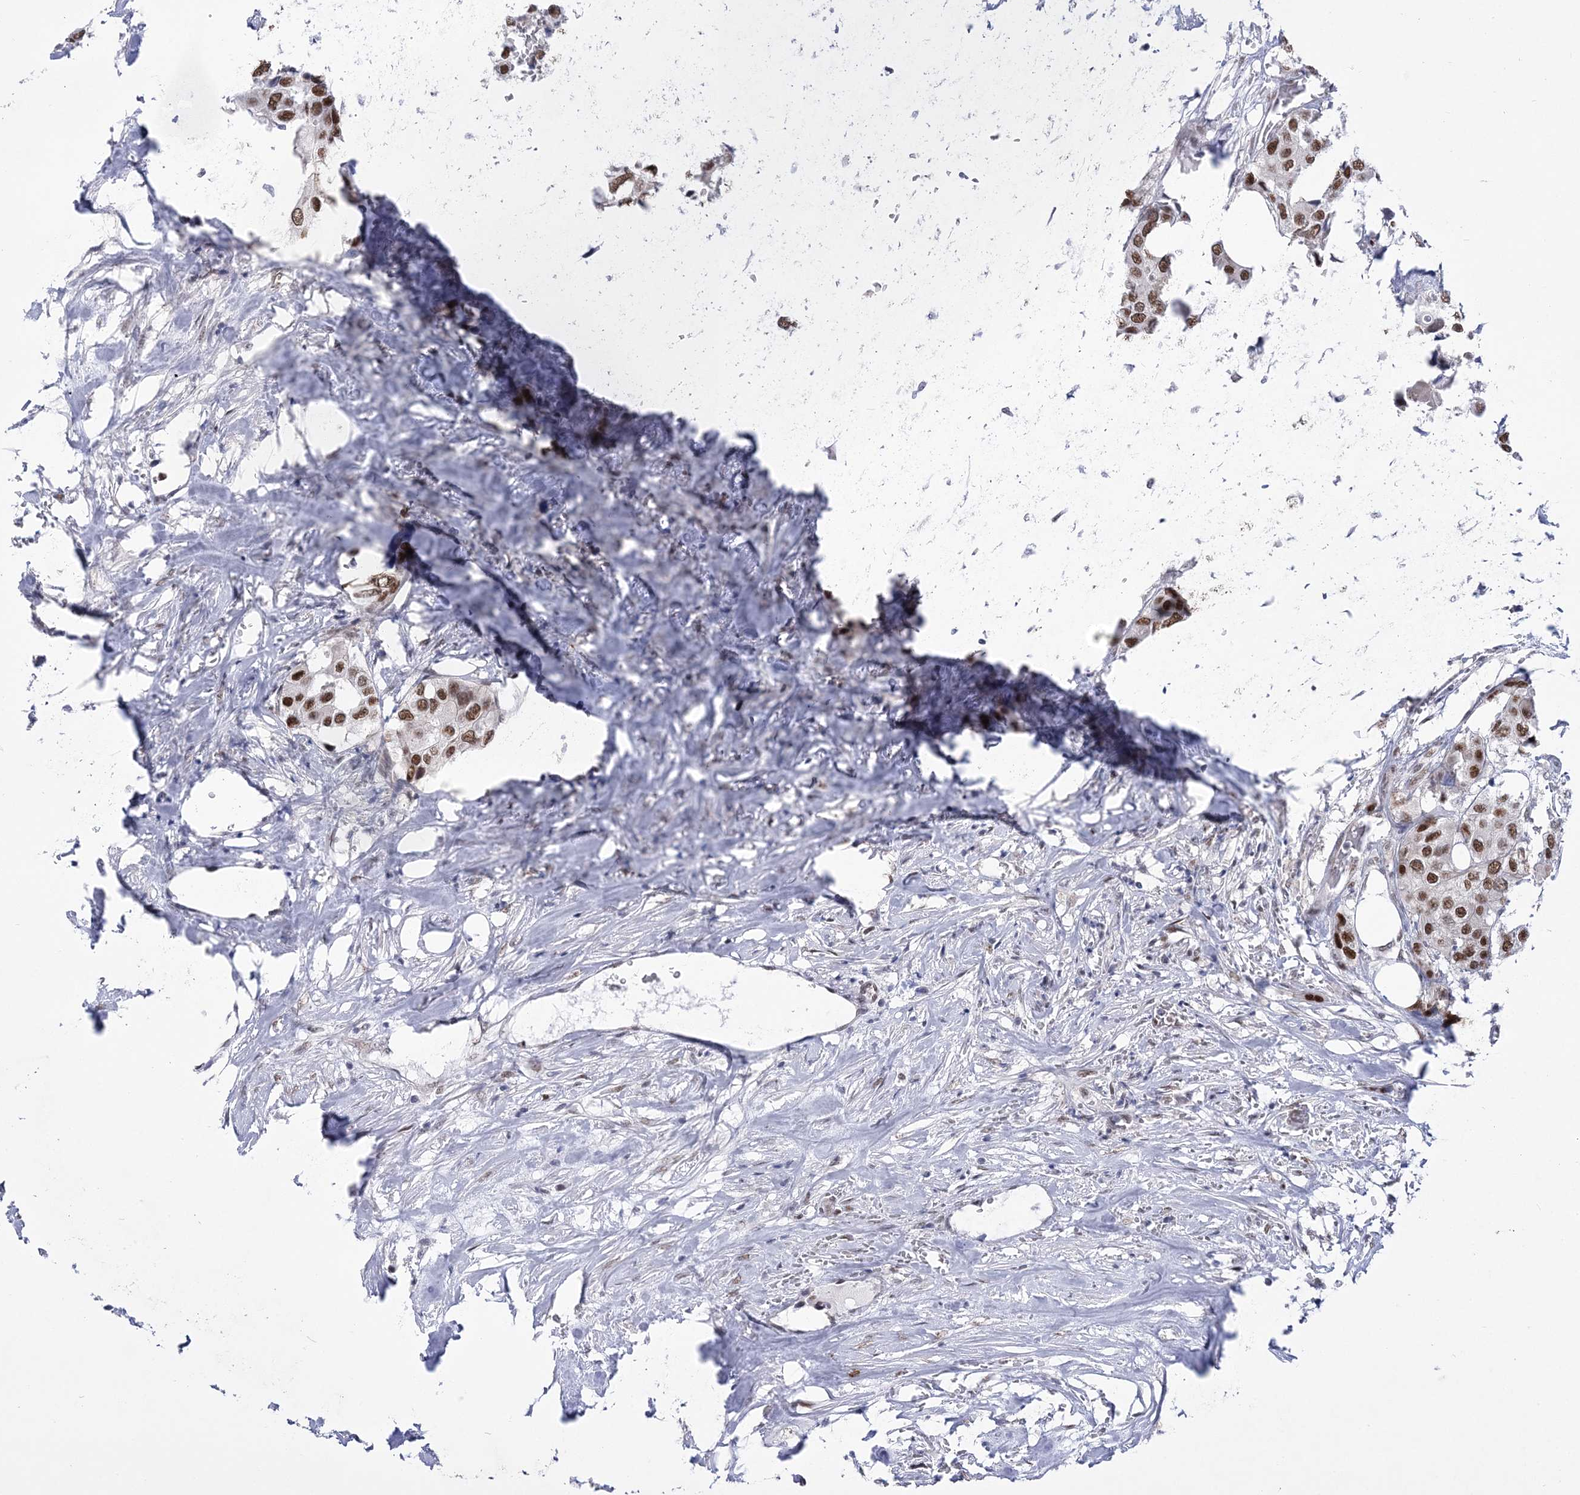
{"staining": {"intensity": "strong", "quantity": ">75%", "location": "nuclear"}, "tissue": "urothelial cancer", "cell_type": "Tumor cells", "image_type": "cancer", "snomed": [{"axis": "morphology", "description": "Urothelial carcinoma, High grade"}, {"axis": "topography", "description": "Urinary bladder"}], "caption": "Protein expression analysis of high-grade urothelial carcinoma shows strong nuclear positivity in about >75% of tumor cells. Immunohistochemistry (ihc) stains the protein in brown and the nuclei are stained blue.", "gene": "NSUN2", "patient": {"sex": "male", "age": 64}}